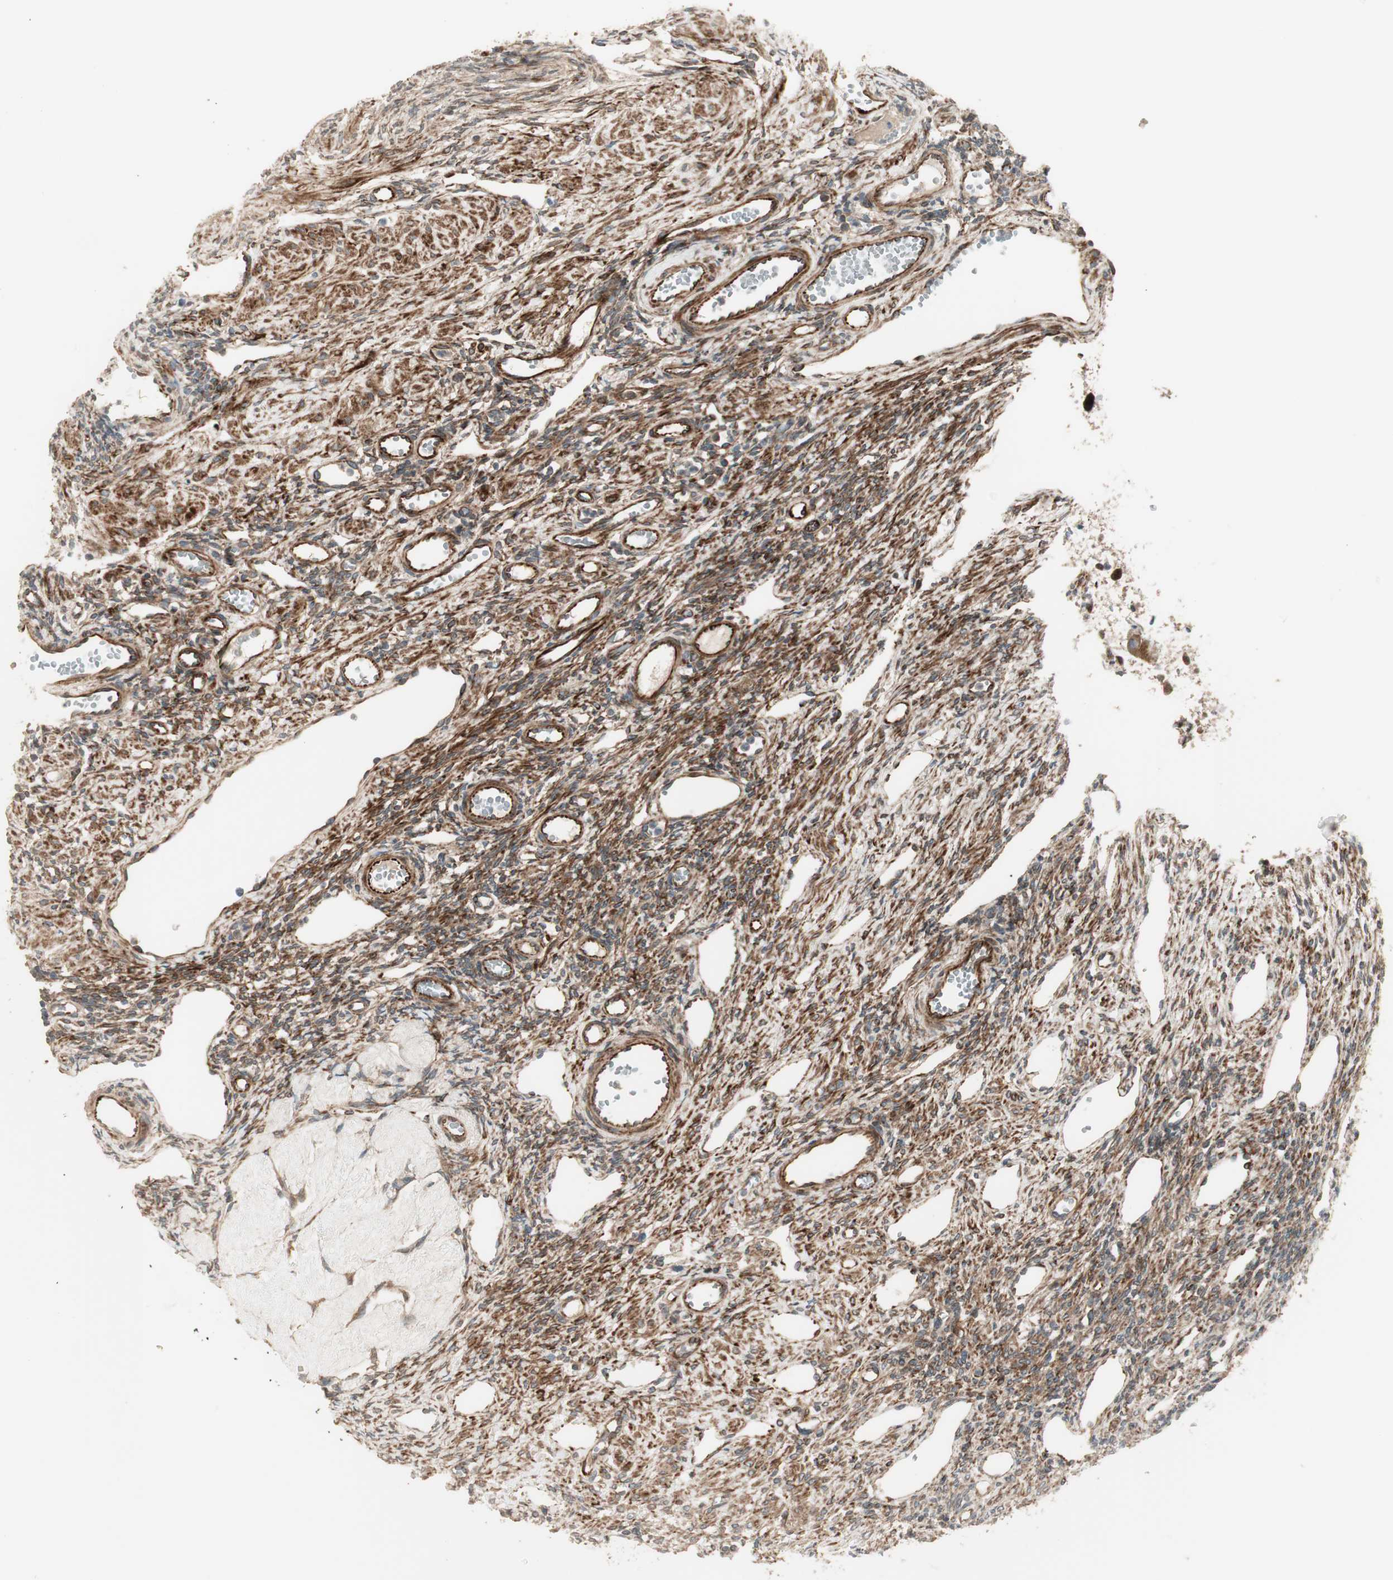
{"staining": {"intensity": "strong", "quantity": ">75%", "location": "cytoplasmic/membranous"}, "tissue": "ovary", "cell_type": "Ovarian stroma cells", "image_type": "normal", "snomed": [{"axis": "morphology", "description": "Normal tissue, NOS"}, {"axis": "topography", "description": "Ovary"}], "caption": "IHC micrograph of unremarkable ovary stained for a protein (brown), which reveals high levels of strong cytoplasmic/membranous positivity in approximately >75% of ovarian stroma cells.", "gene": "PPP2R5E", "patient": {"sex": "female", "age": 33}}